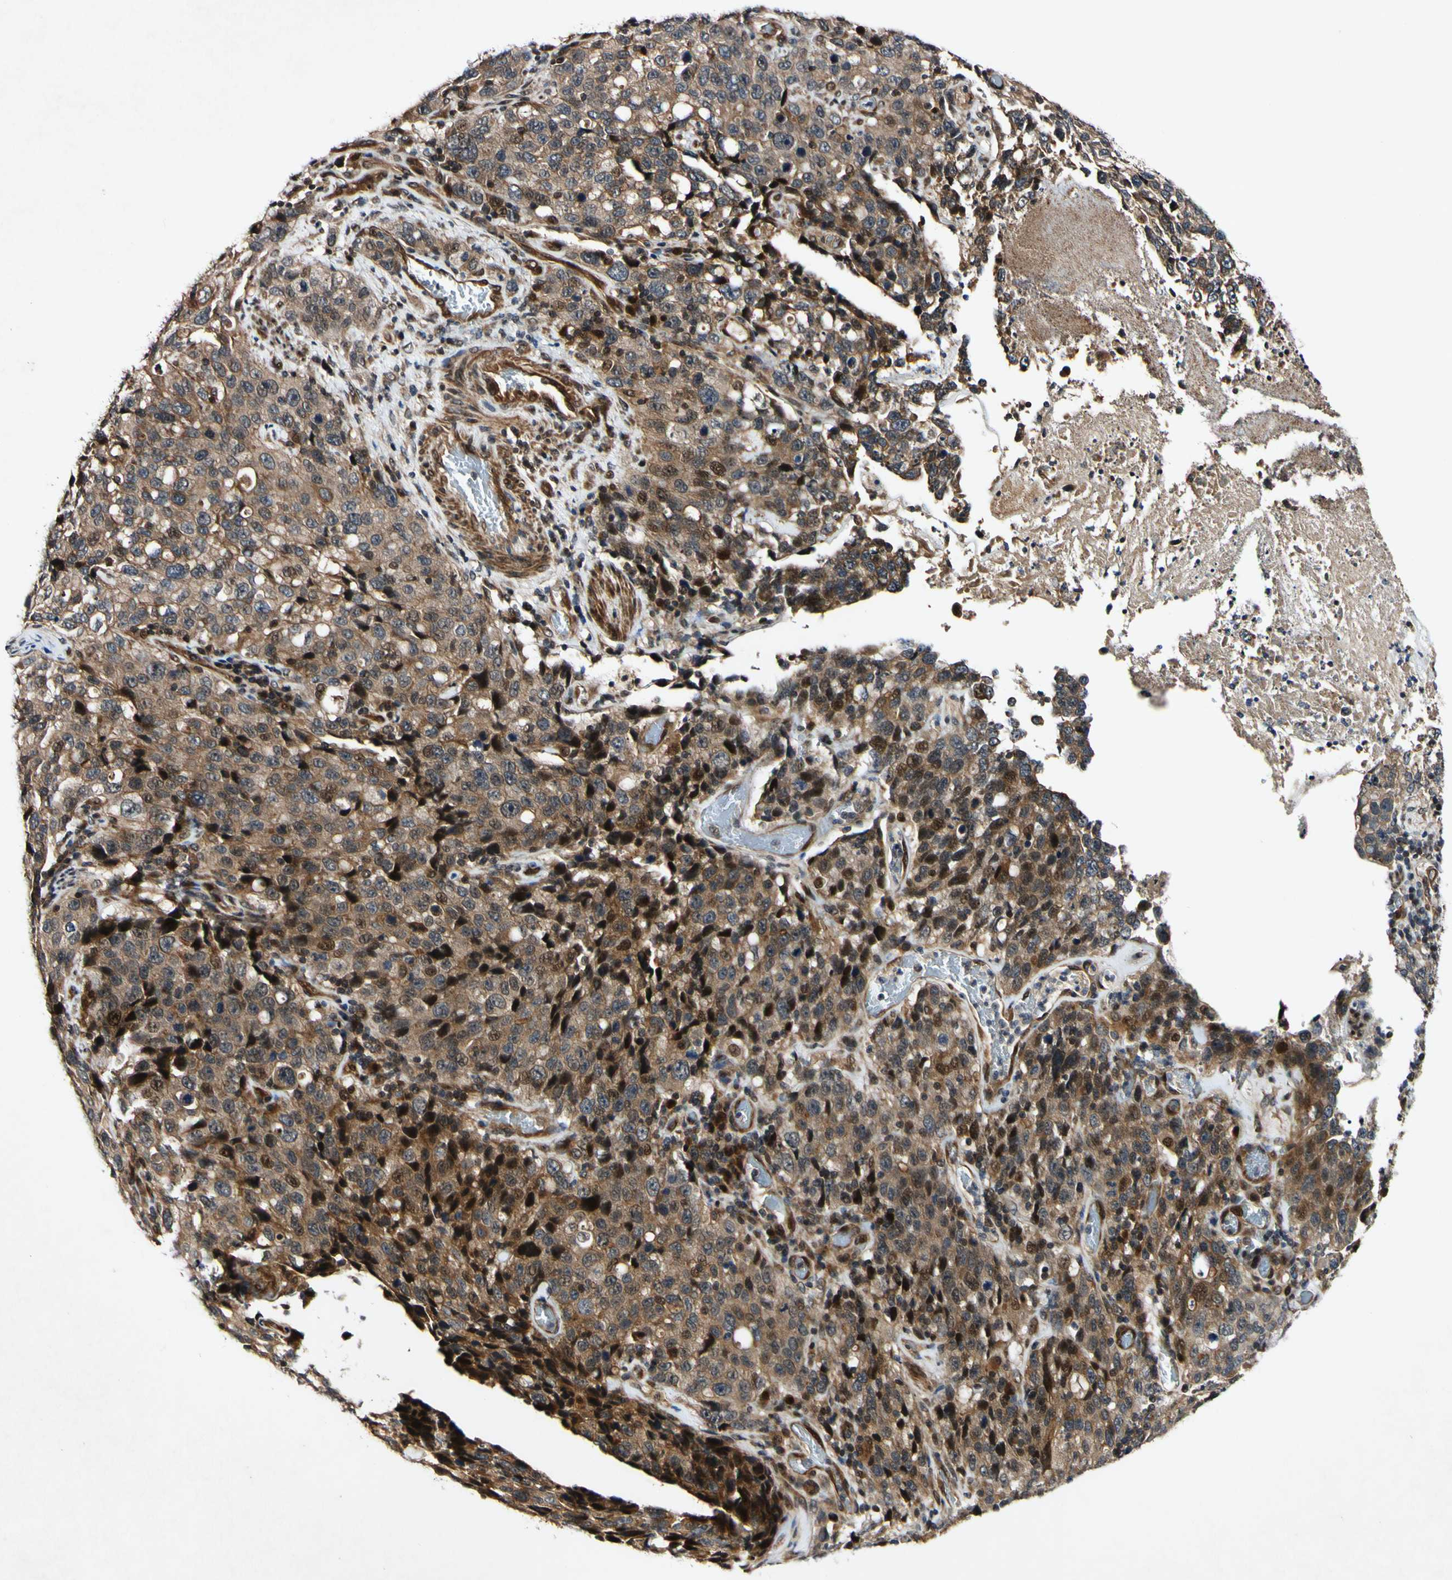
{"staining": {"intensity": "moderate", "quantity": ">75%", "location": "cytoplasmic/membranous"}, "tissue": "stomach cancer", "cell_type": "Tumor cells", "image_type": "cancer", "snomed": [{"axis": "morphology", "description": "Normal tissue, NOS"}, {"axis": "morphology", "description": "Adenocarcinoma, NOS"}, {"axis": "topography", "description": "Stomach"}], "caption": "A medium amount of moderate cytoplasmic/membranous positivity is appreciated in about >75% of tumor cells in adenocarcinoma (stomach) tissue.", "gene": "CSNK1E", "patient": {"sex": "male", "age": 48}}